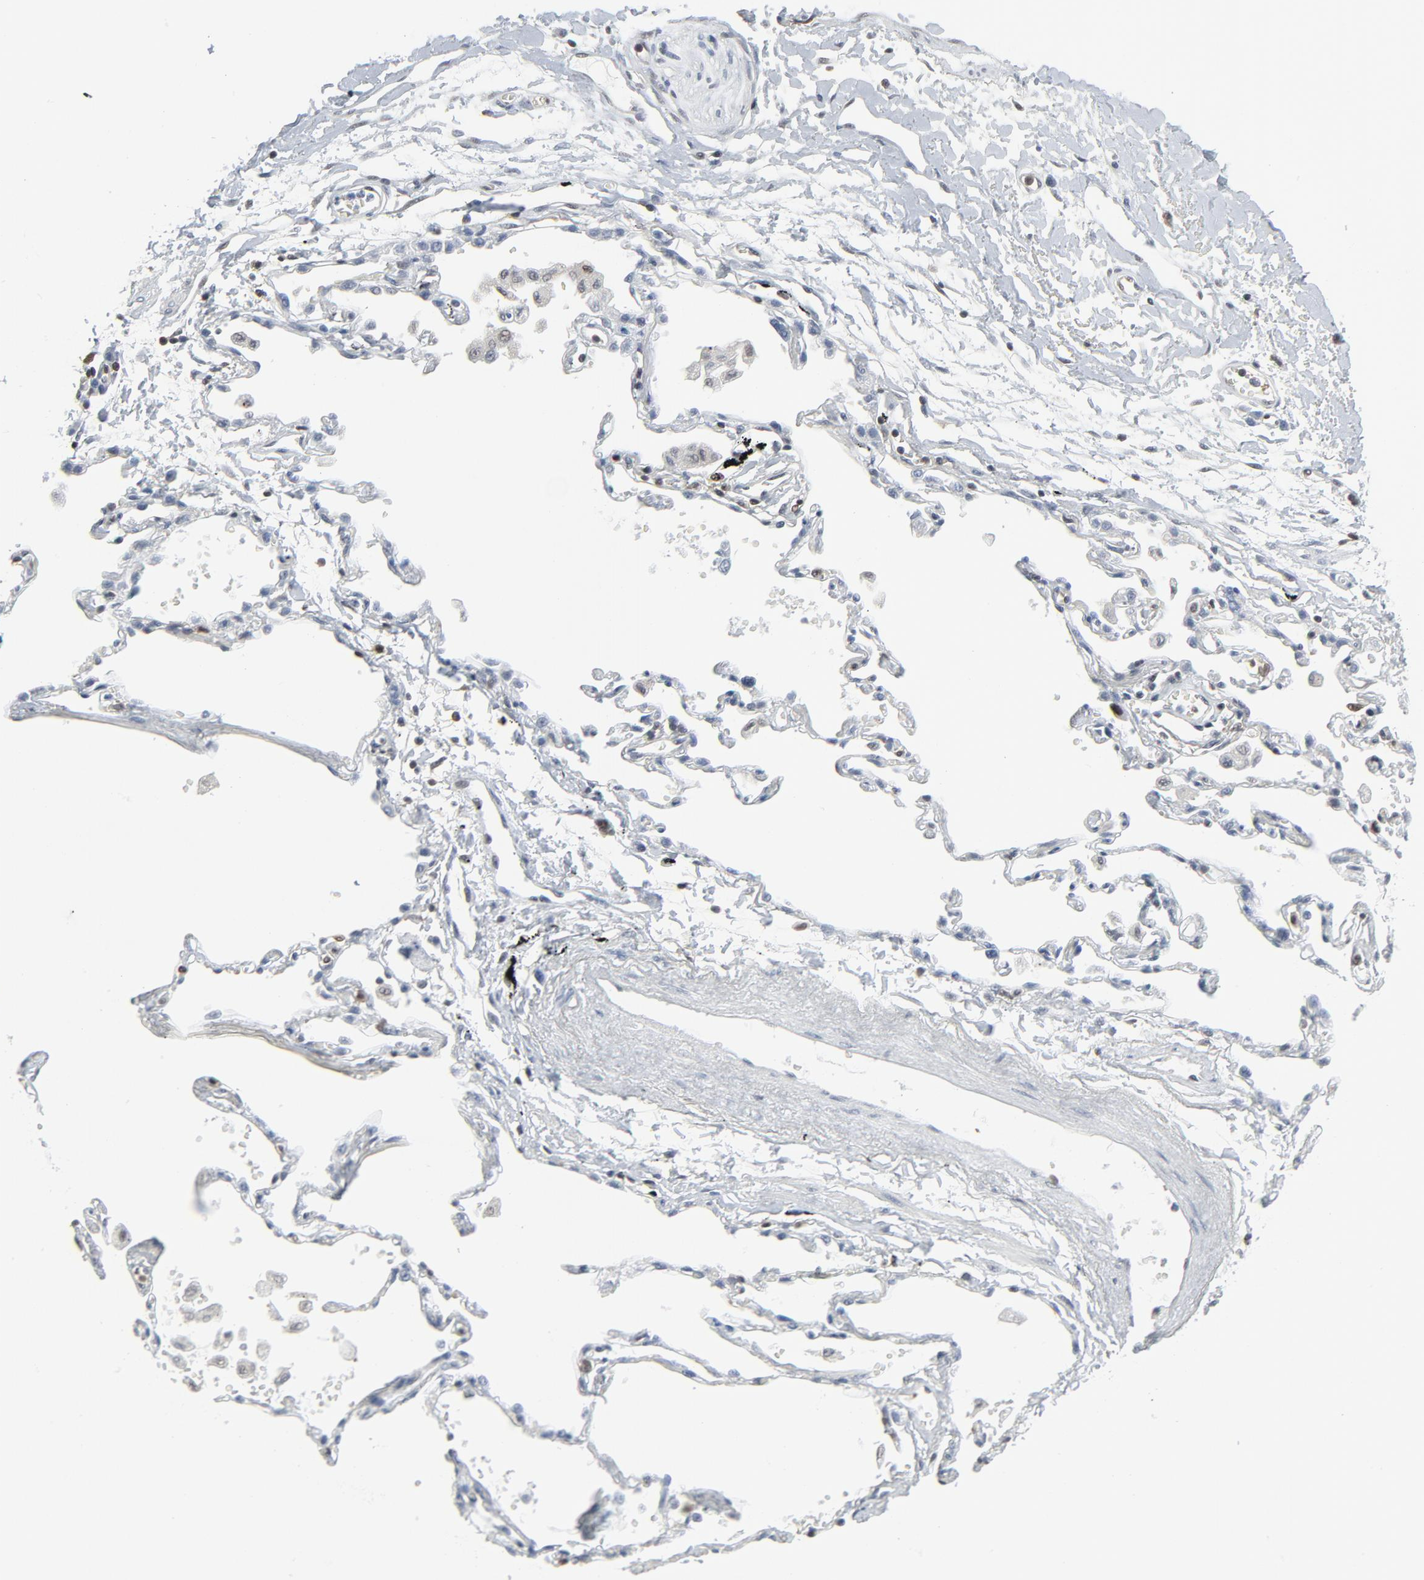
{"staining": {"intensity": "moderate", "quantity": ">75%", "location": "cytoplasmic/membranous"}, "tissue": "adipose tissue", "cell_type": "Adipocytes", "image_type": "normal", "snomed": [{"axis": "morphology", "description": "Normal tissue, NOS"}, {"axis": "morphology", "description": "Adenocarcinoma, NOS"}, {"axis": "topography", "description": "Cartilage tissue"}, {"axis": "topography", "description": "Bronchus"}, {"axis": "topography", "description": "Lung"}], "caption": "Immunohistochemistry (IHC) photomicrograph of unremarkable human adipose tissue stained for a protein (brown), which shows medium levels of moderate cytoplasmic/membranous positivity in approximately >75% of adipocytes.", "gene": "STAT5A", "patient": {"sex": "female", "age": 67}}